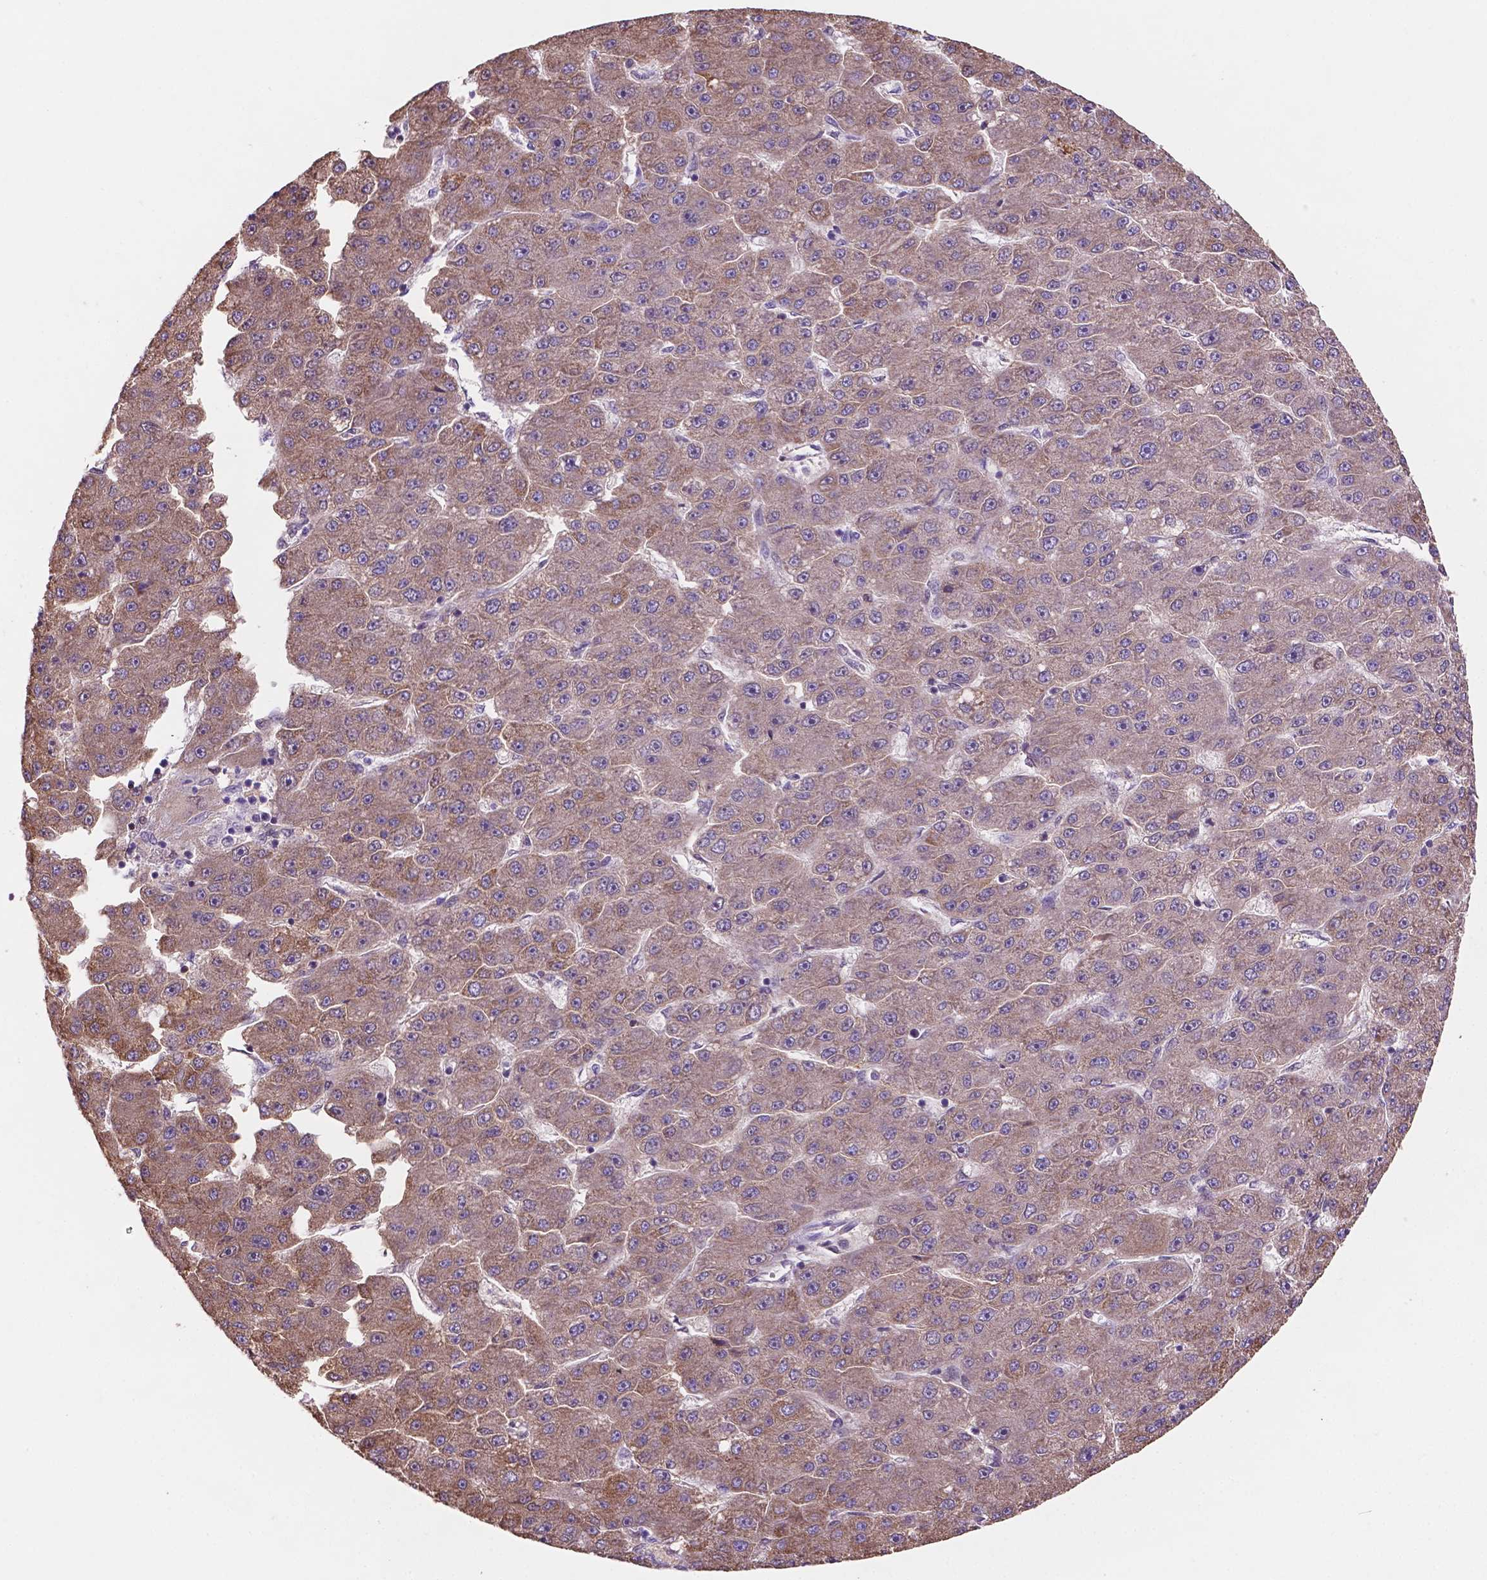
{"staining": {"intensity": "moderate", "quantity": ">75%", "location": "cytoplasmic/membranous"}, "tissue": "liver cancer", "cell_type": "Tumor cells", "image_type": "cancer", "snomed": [{"axis": "morphology", "description": "Carcinoma, Hepatocellular, NOS"}, {"axis": "topography", "description": "Liver"}], "caption": "Liver cancer stained with immunohistochemistry (IHC) displays moderate cytoplasmic/membranous staining in approximately >75% of tumor cells.", "gene": "MKRN2OS", "patient": {"sex": "male", "age": 67}}